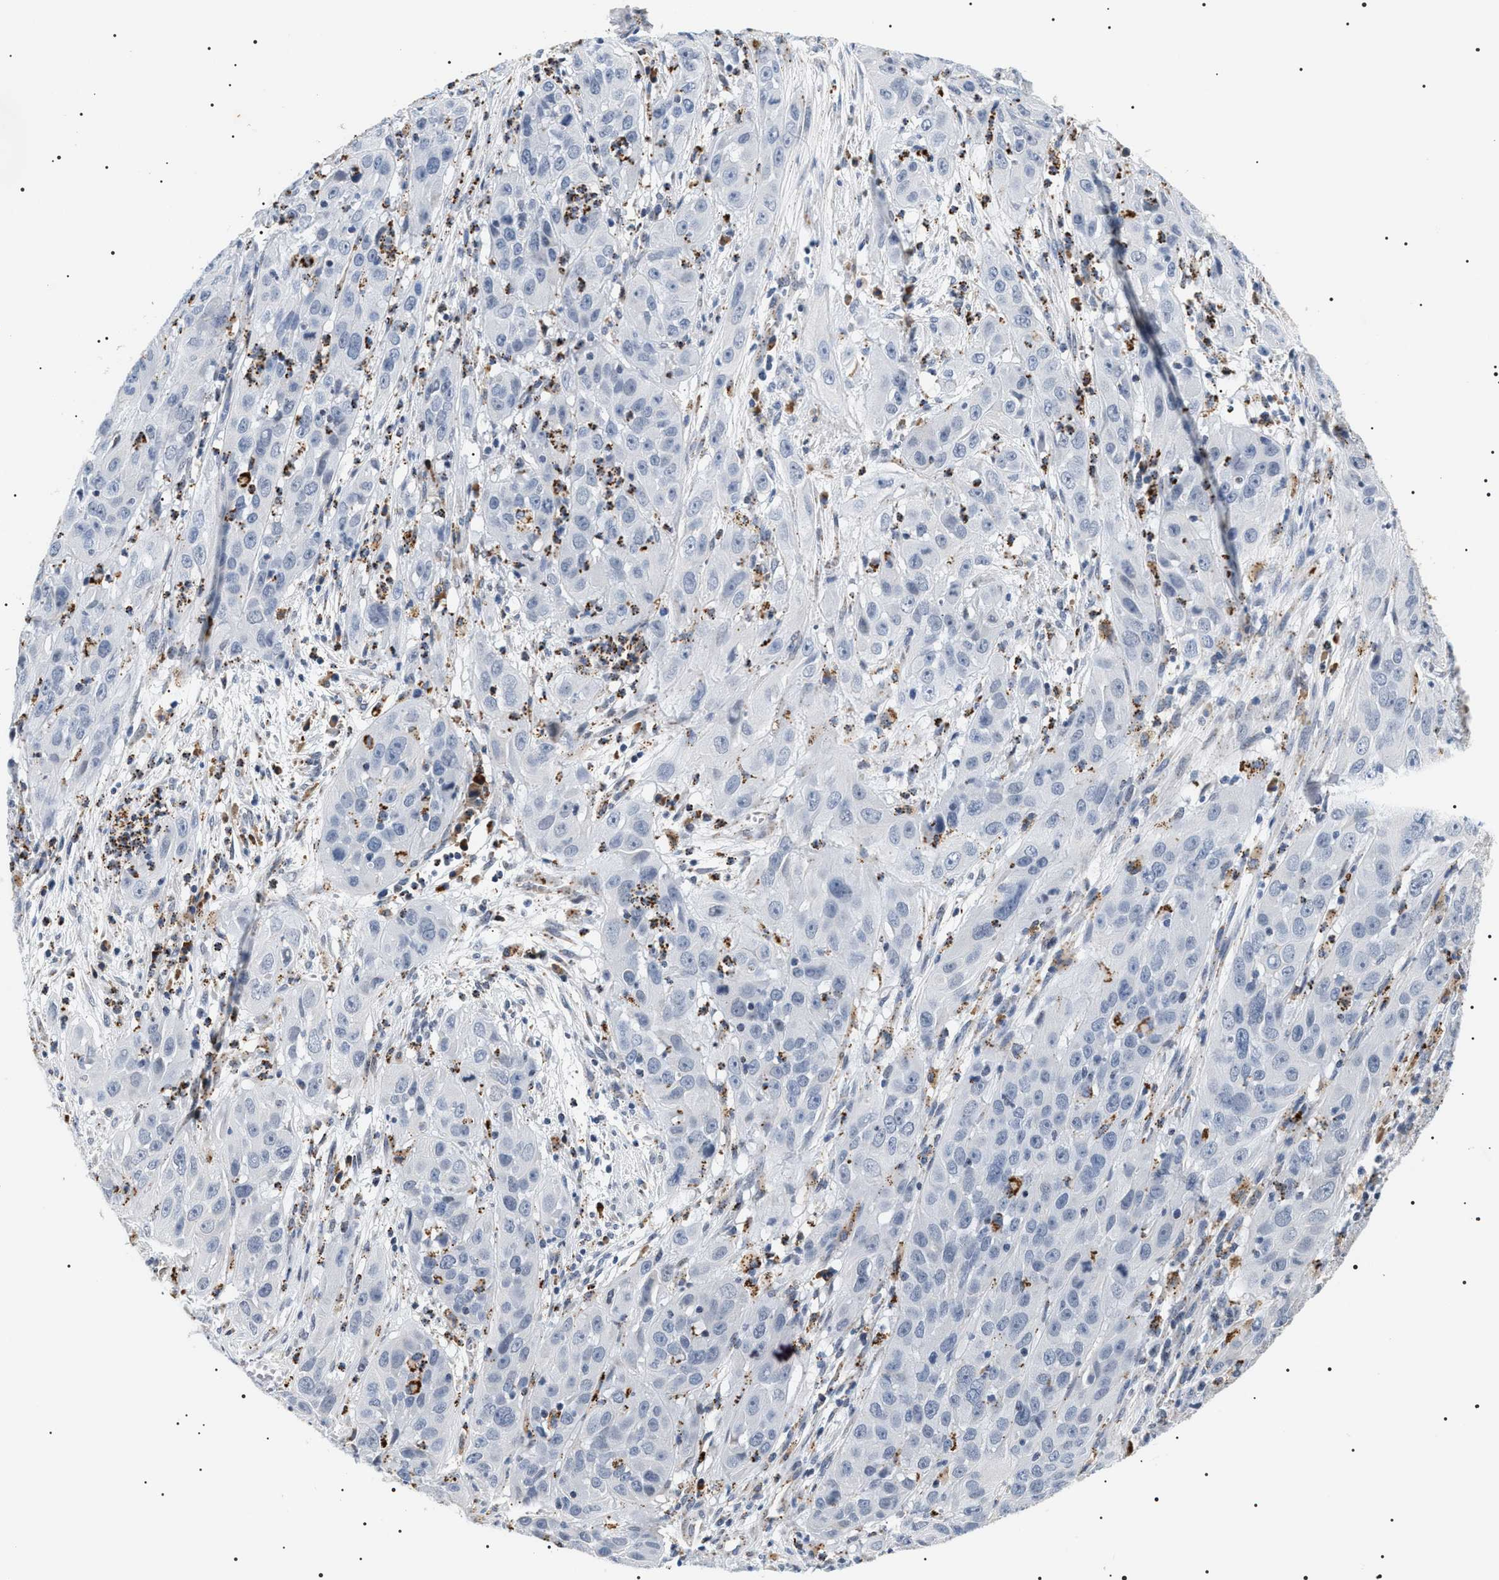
{"staining": {"intensity": "negative", "quantity": "none", "location": "none"}, "tissue": "cervical cancer", "cell_type": "Tumor cells", "image_type": "cancer", "snomed": [{"axis": "morphology", "description": "Squamous cell carcinoma, NOS"}, {"axis": "topography", "description": "Cervix"}], "caption": "Immunohistochemistry (IHC) of cervical squamous cell carcinoma exhibits no staining in tumor cells.", "gene": "HSD17B11", "patient": {"sex": "female", "age": 32}}